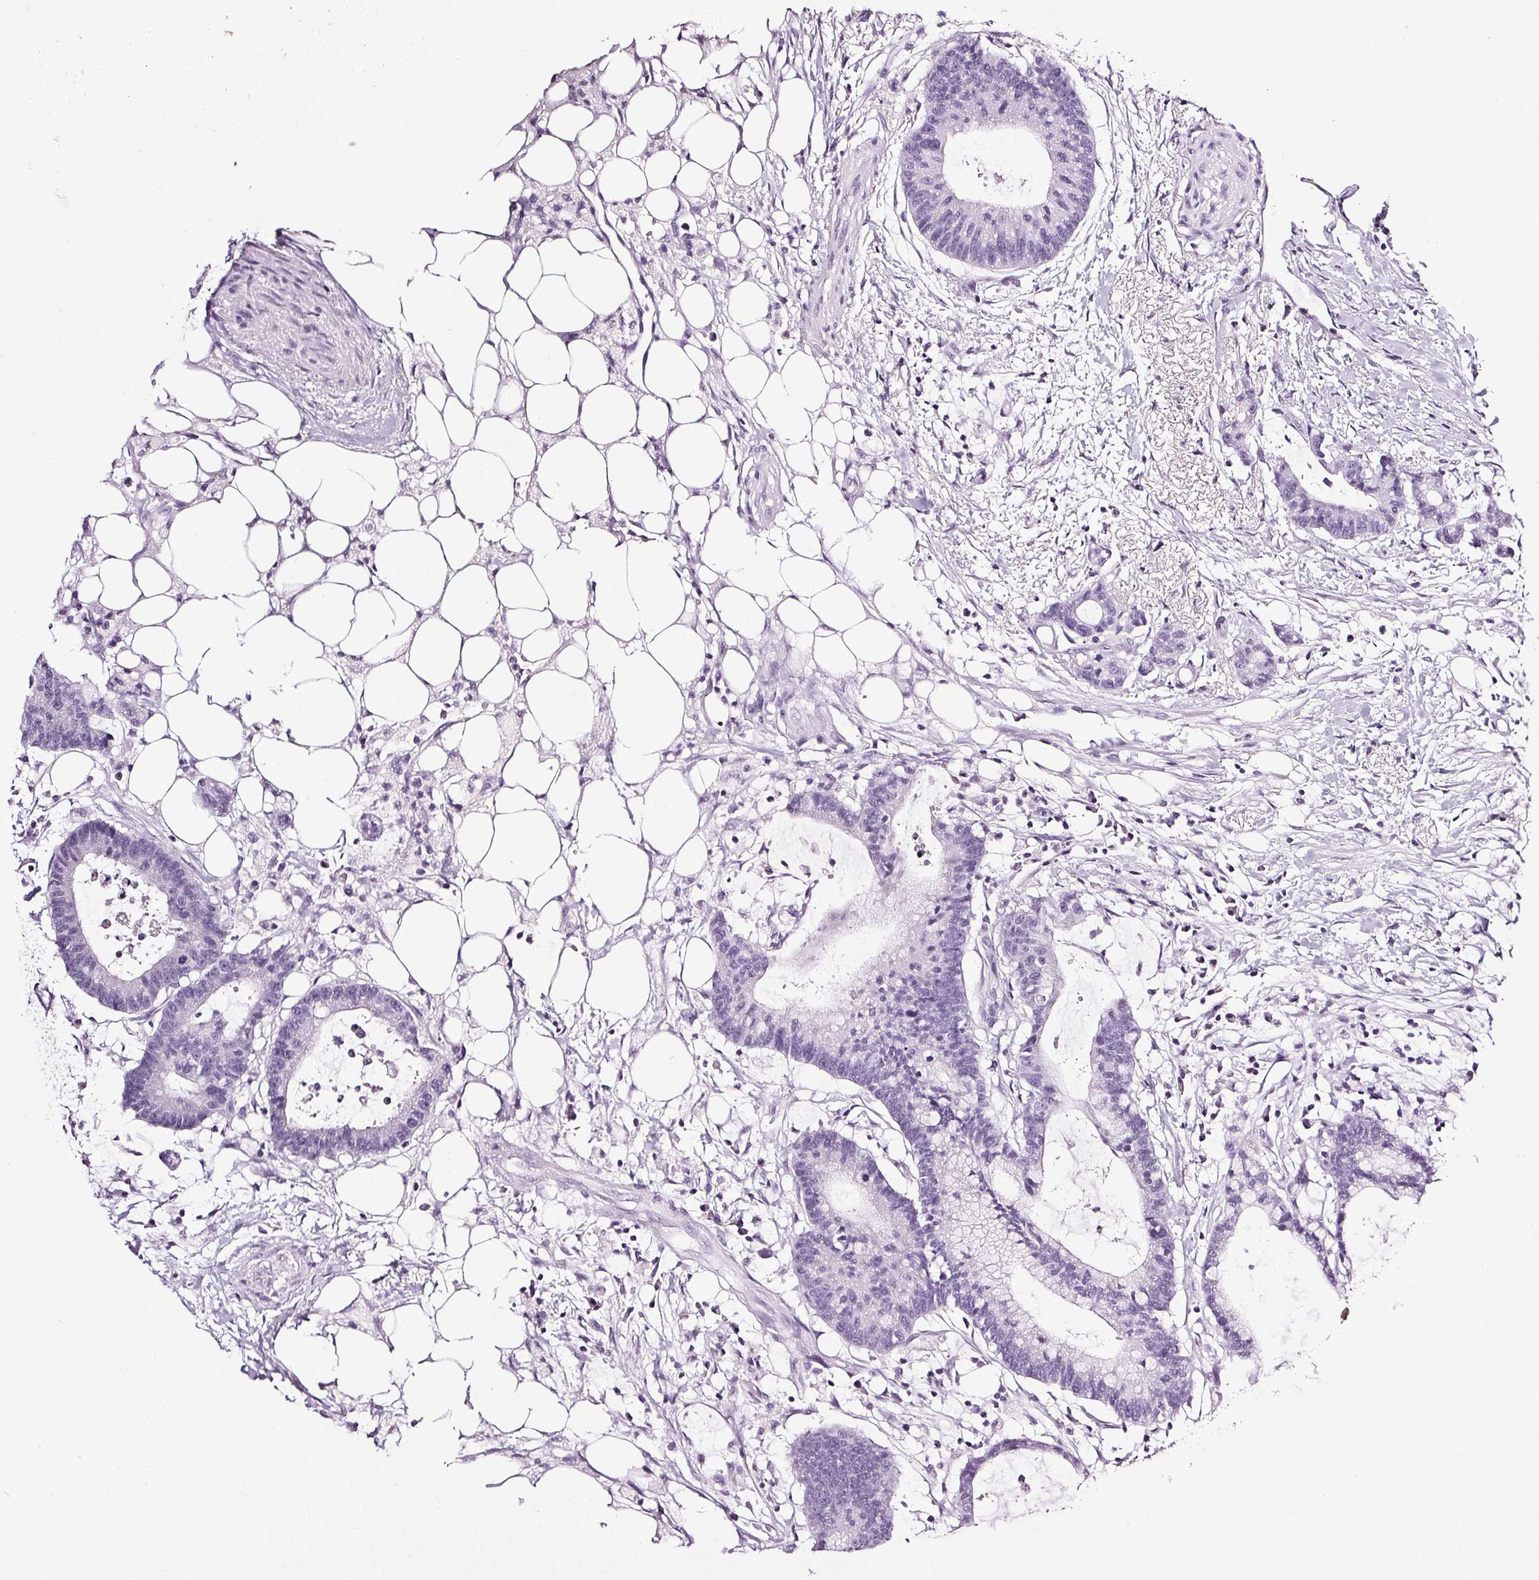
{"staining": {"intensity": "negative", "quantity": "none", "location": "none"}, "tissue": "colorectal cancer", "cell_type": "Tumor cells", "image_type": "cancer", "snomed": [{"axis": "morphology", "description": "Adenocarcinoma, NOS"}, {"axis": "topography", "description": "Colon"}], "caption": "This is an IHC image of human colorectal cancer. There is no positivity in tumor cells.", "gene": "COL7A1", "patient": {"sex": "female", "age": 78}}